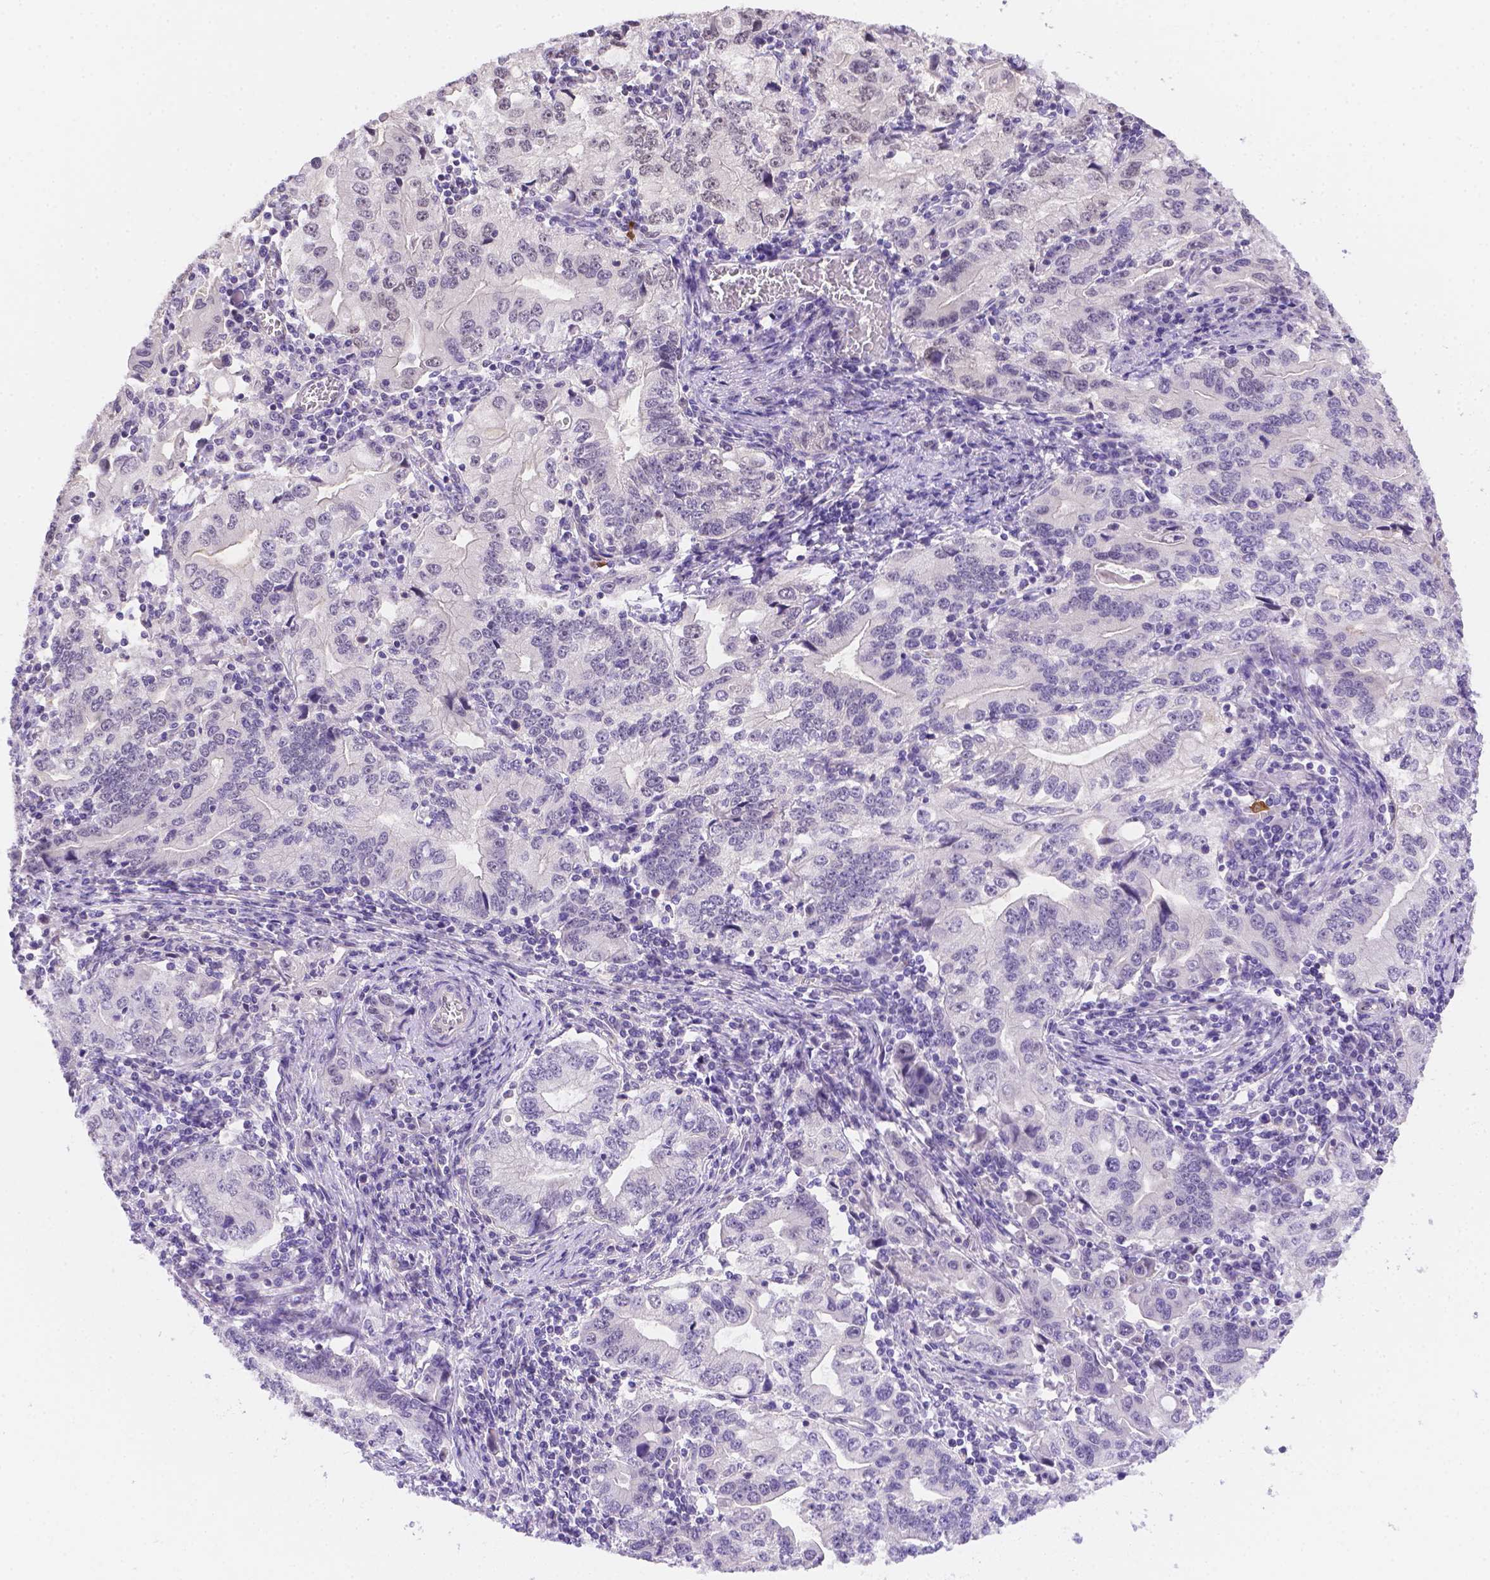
{"staining": {"intensity": "negative", "quantity": "none", "location": "none"}, "tissue": "stomach cancer", "cell_type": "Tumor cells", "image_type": "cancer", "snomed": [{"axis": "morphology", "description": "Adenocarcinoma, NOS"}, {"axis": "topography", "description": "Stomach, lower"}], "caption": "Immunohistochemical staining of adenocarcinoma (stomach) demonstrates no significant positivity in tumor cells.", "gene": "NXPE2", "patient": {"sex": "female", "age": 72}}